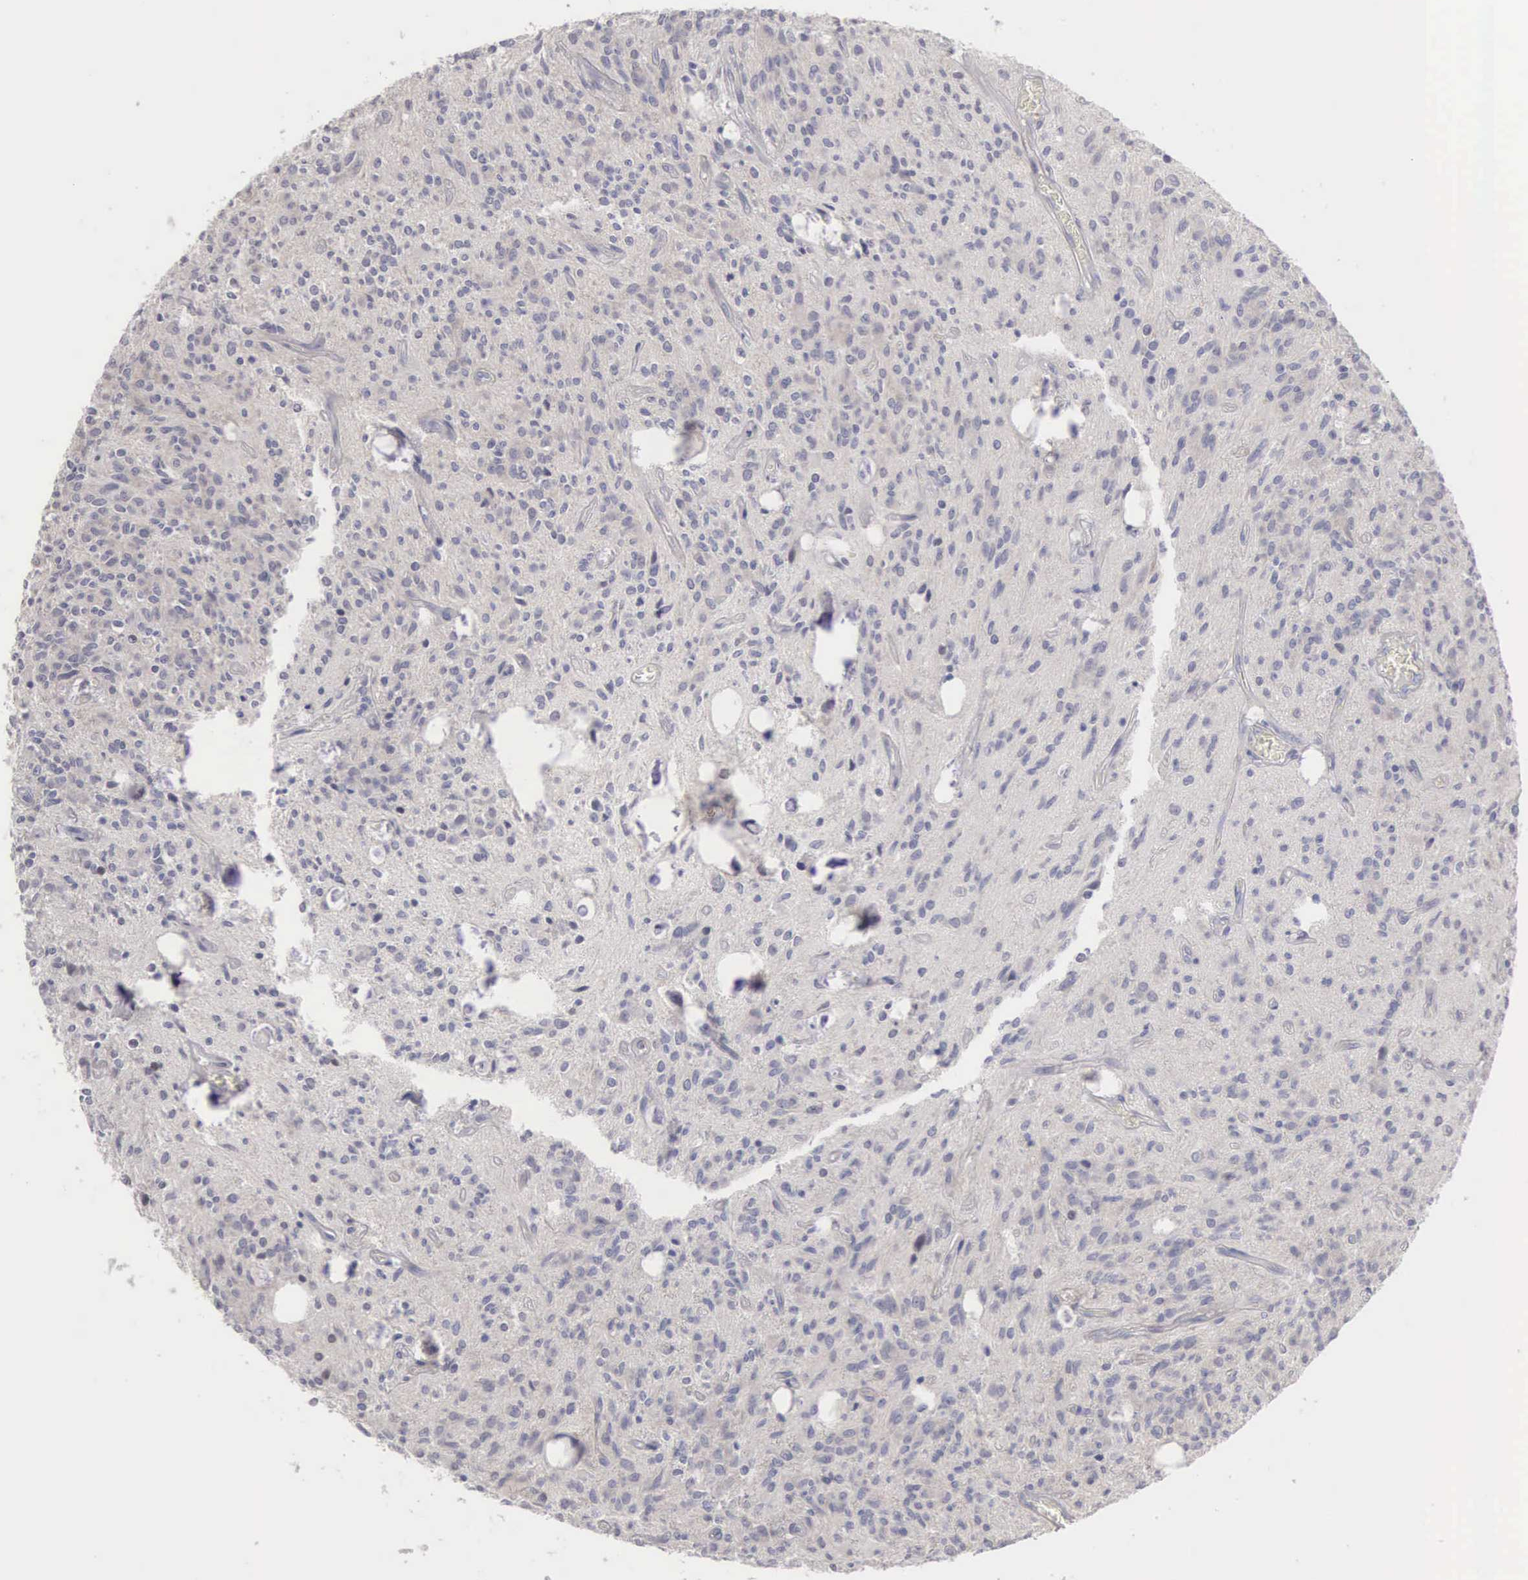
{"staining": {"intensity": "negative", "quantity": "none", "location": "none"}, "tissue": "glioma", "cell_type": "Tumor cells", "image_type": "cancer", "snomed": [{"axis": "morphology", "description": "Glioma, malignant, Low grade"}, {"axis": "topography", "description": "Brain"}], "caption": "This is an IHC micrograph of malignant glioma (low-grade). There is no positivity in tumor cells.", "gene": "ELFN2", "patient": {"sex": "female", "age": 15}}